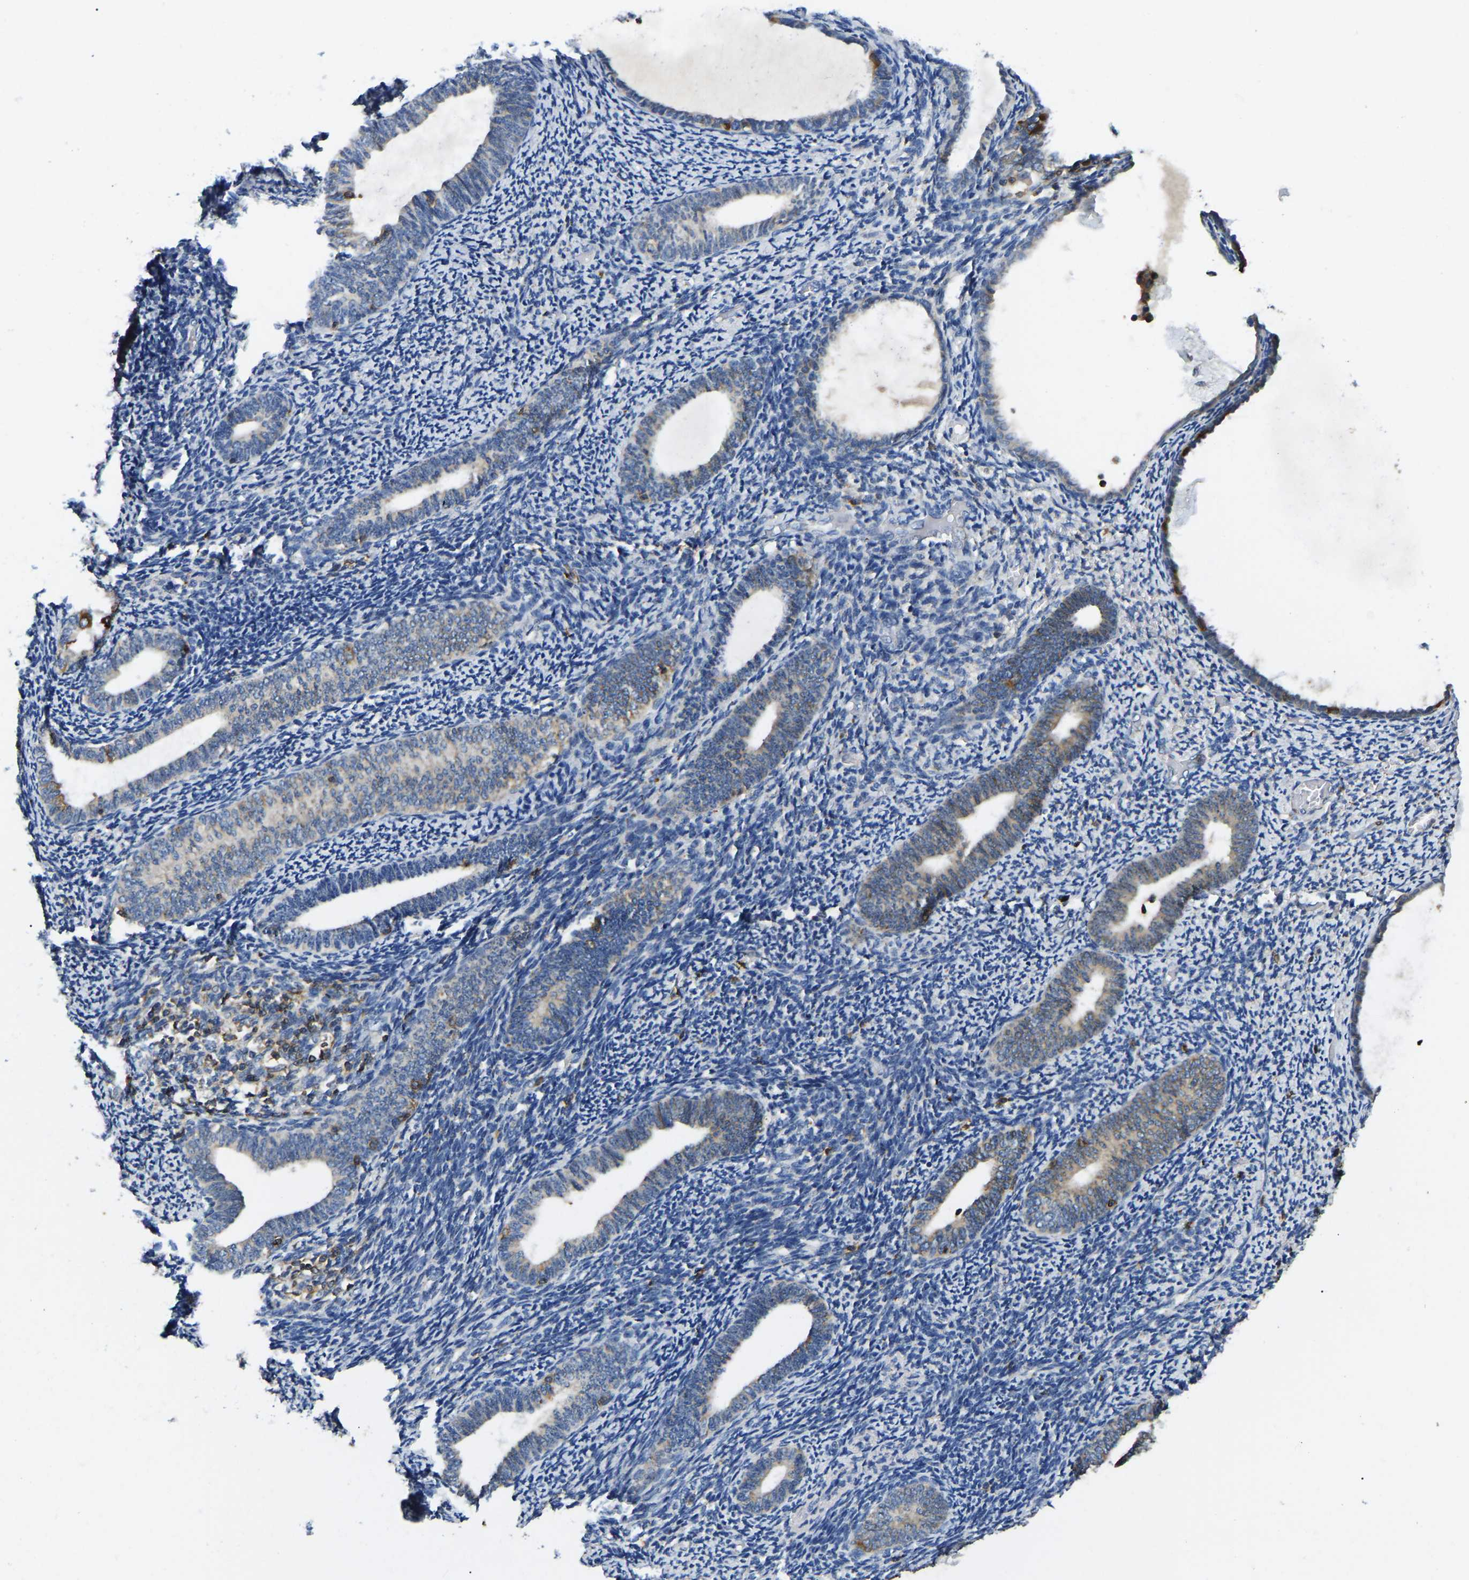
{"staining": {"intensity": "negative", "quantity": "none", "location": "none"}, "tissue": "endometrium", "cell_type": "Cells in endometrial stroma", "image_type": "normal", "snomed": [{"axis": "morphology", "description": "Normal tissue, NOS"}, {"axis": "topography", "description": "Endometrium"}], "caption": "Immunohistochemistry (IHC) photomicrograph of benign human endometrium stained for a protein (brown), which shows no positivity in cells in endometrial stroma. (Brightfield microscopy of DAB (3,3'-diaminobenzidine) IHC at high magnification).", "gene": "SMPD2", "patient": {"sex": "female", "age": 66}}